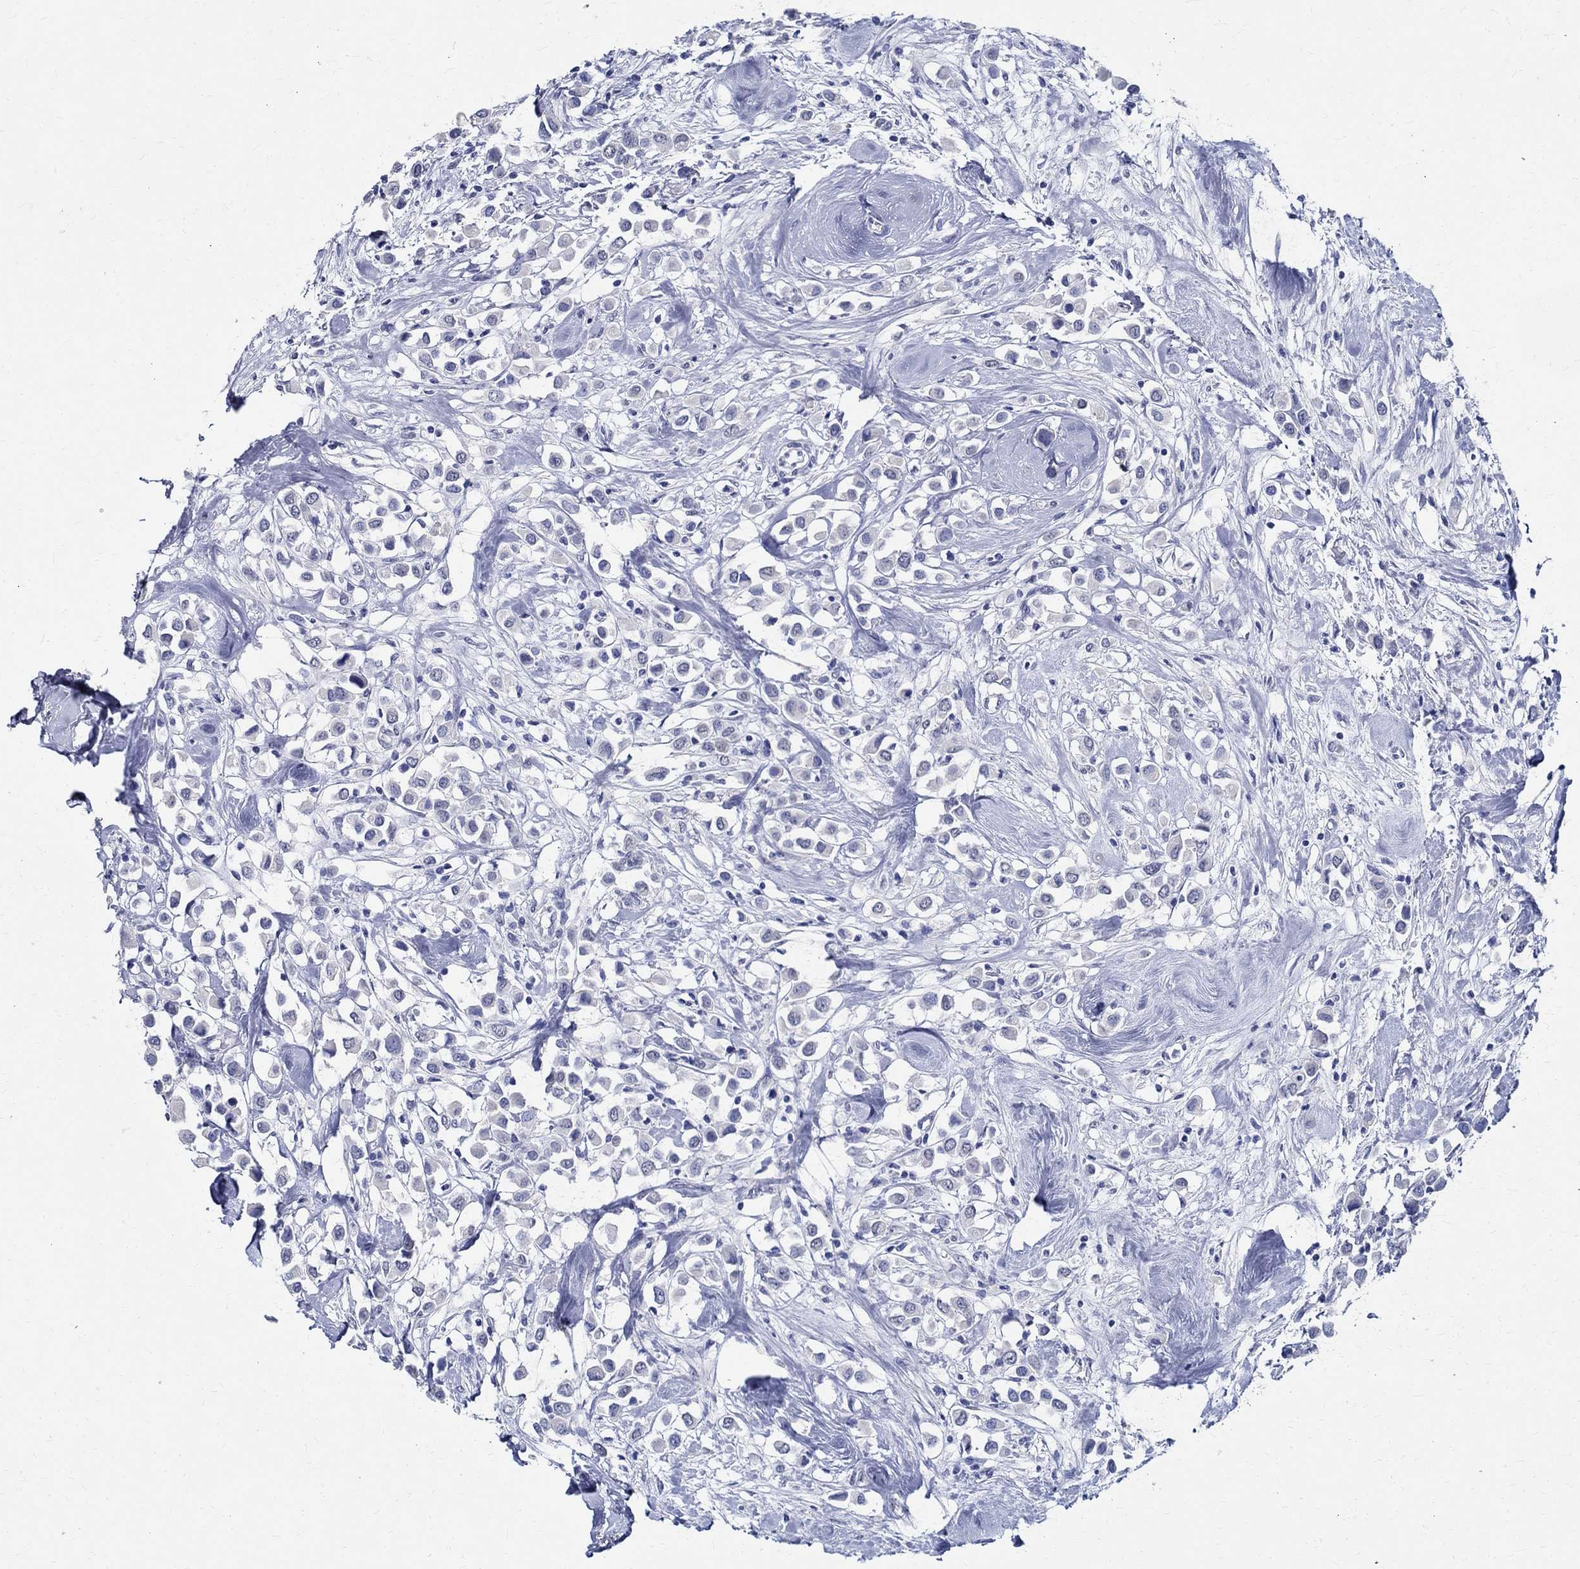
{"staining": {"intensity": "negative", "quantity": "none", "location": "none"}, "tissue": "breast cancer", "cell_type": "Tumor cells", "image_type": "cancer", "snomed": [{"axis": "morphology", "description": "Duct carcinoma"}, {"axis": "topography", "description": "Breast"}], "caption": "The micrograph displays no staining of tumor cells in breast invasive ductal carcinoma. (Stains: DAB IHC with hematoxylin counter stain, Microscopy: brightfield microscopy at high magnification).", "gene": "TSPAN16", "patient": {"sex": "female", "age": 61}}